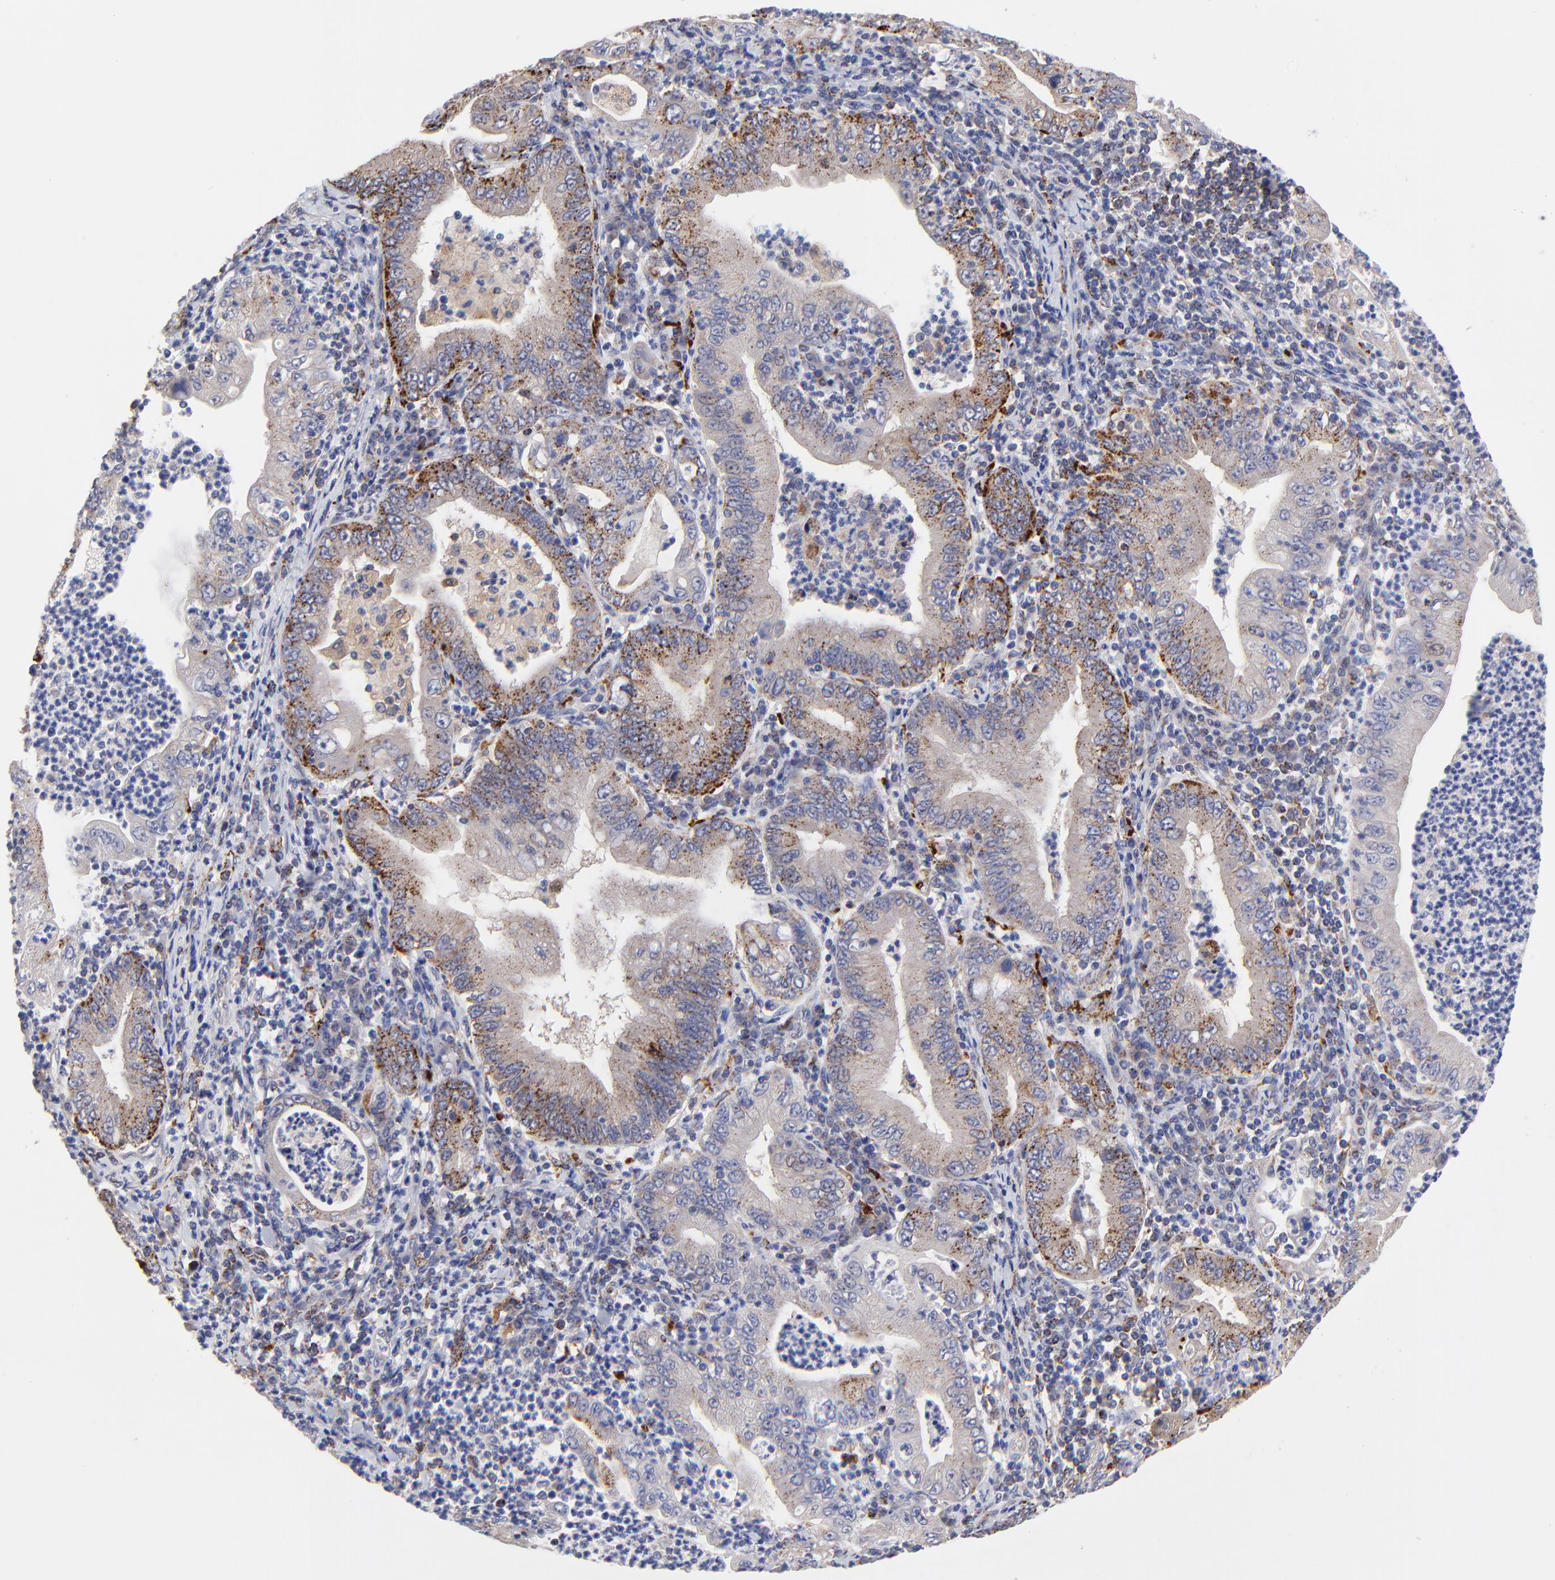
{"staining": {"intensity": "moderate", "quantity": "25%-75%", "location": "cytoplasmic/membranous"}, "tissue": "stomach cancer", "cell_type": "Tumor cells", "image_type": "cancer", "snomed": [{"axis": "morphology", "description": "Normal tissue, NOS"}, {"axis": "morphology", "description": "Adenocarcinoma, NOS"}, {"axis": "topography", "description": "Esophagus"}, {"axis": "topography", "description": "Stomach, upper"}, {"axis": "topography", "description": "Peripheral nerve tissue"}], "caption": "High-magnification brightfield microscopy of stomach adenocarcinoma stained with DAB (brown) and counterstained with hematoxylin (blue). tumor cells exhibit moderate cytoplasmic/membranous staining is identified in approximately25%-75% of cells.", "gene": "PDE4B", "patient": {"sex": "male", "age": 62}}